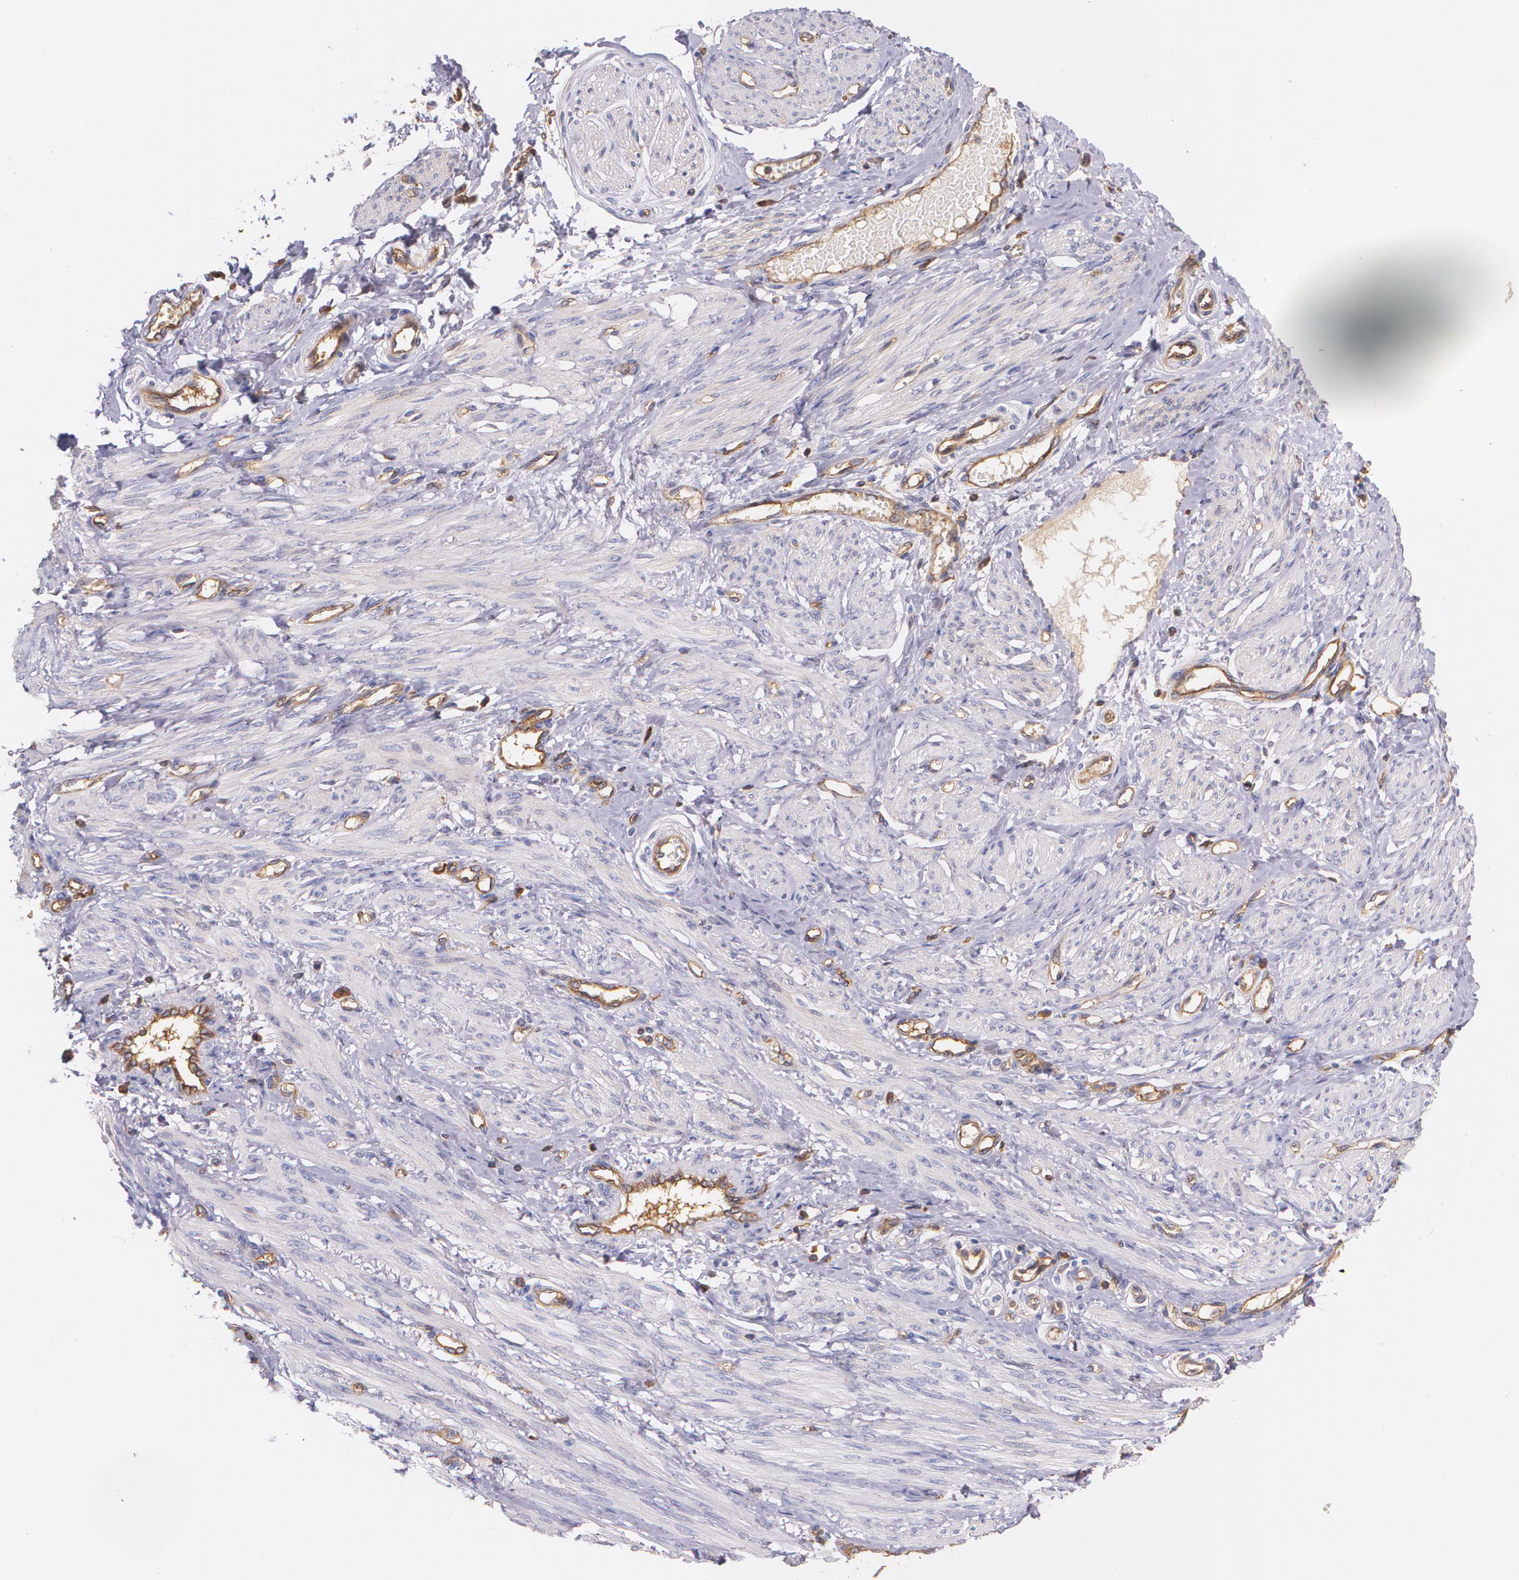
{"staining": {"intensity": "negative", "quantity": "none", "location": "none"}, "tissue": "smooth muscle", "cell_type": "Smooth muscle cells", "image_type": "normal", "snomed": [{"axis": "morphology", "description": "Normal tissue, NOS"}, {"axis": "topography", "description": "Smooth muscle"}, {"axis": "topography", "description": "Uterus"}], "caption": "The immunohistochemistry image has no significant expression in smooth muscle cells of smooth muscle. Brightfield microscopy of immunohistochemistry (IHC) stained with DAB (brown) and hematoxylin (blue), captured at high magnification.", "gene": "B2M", "patient": {"sex": "female", "age": 39}}